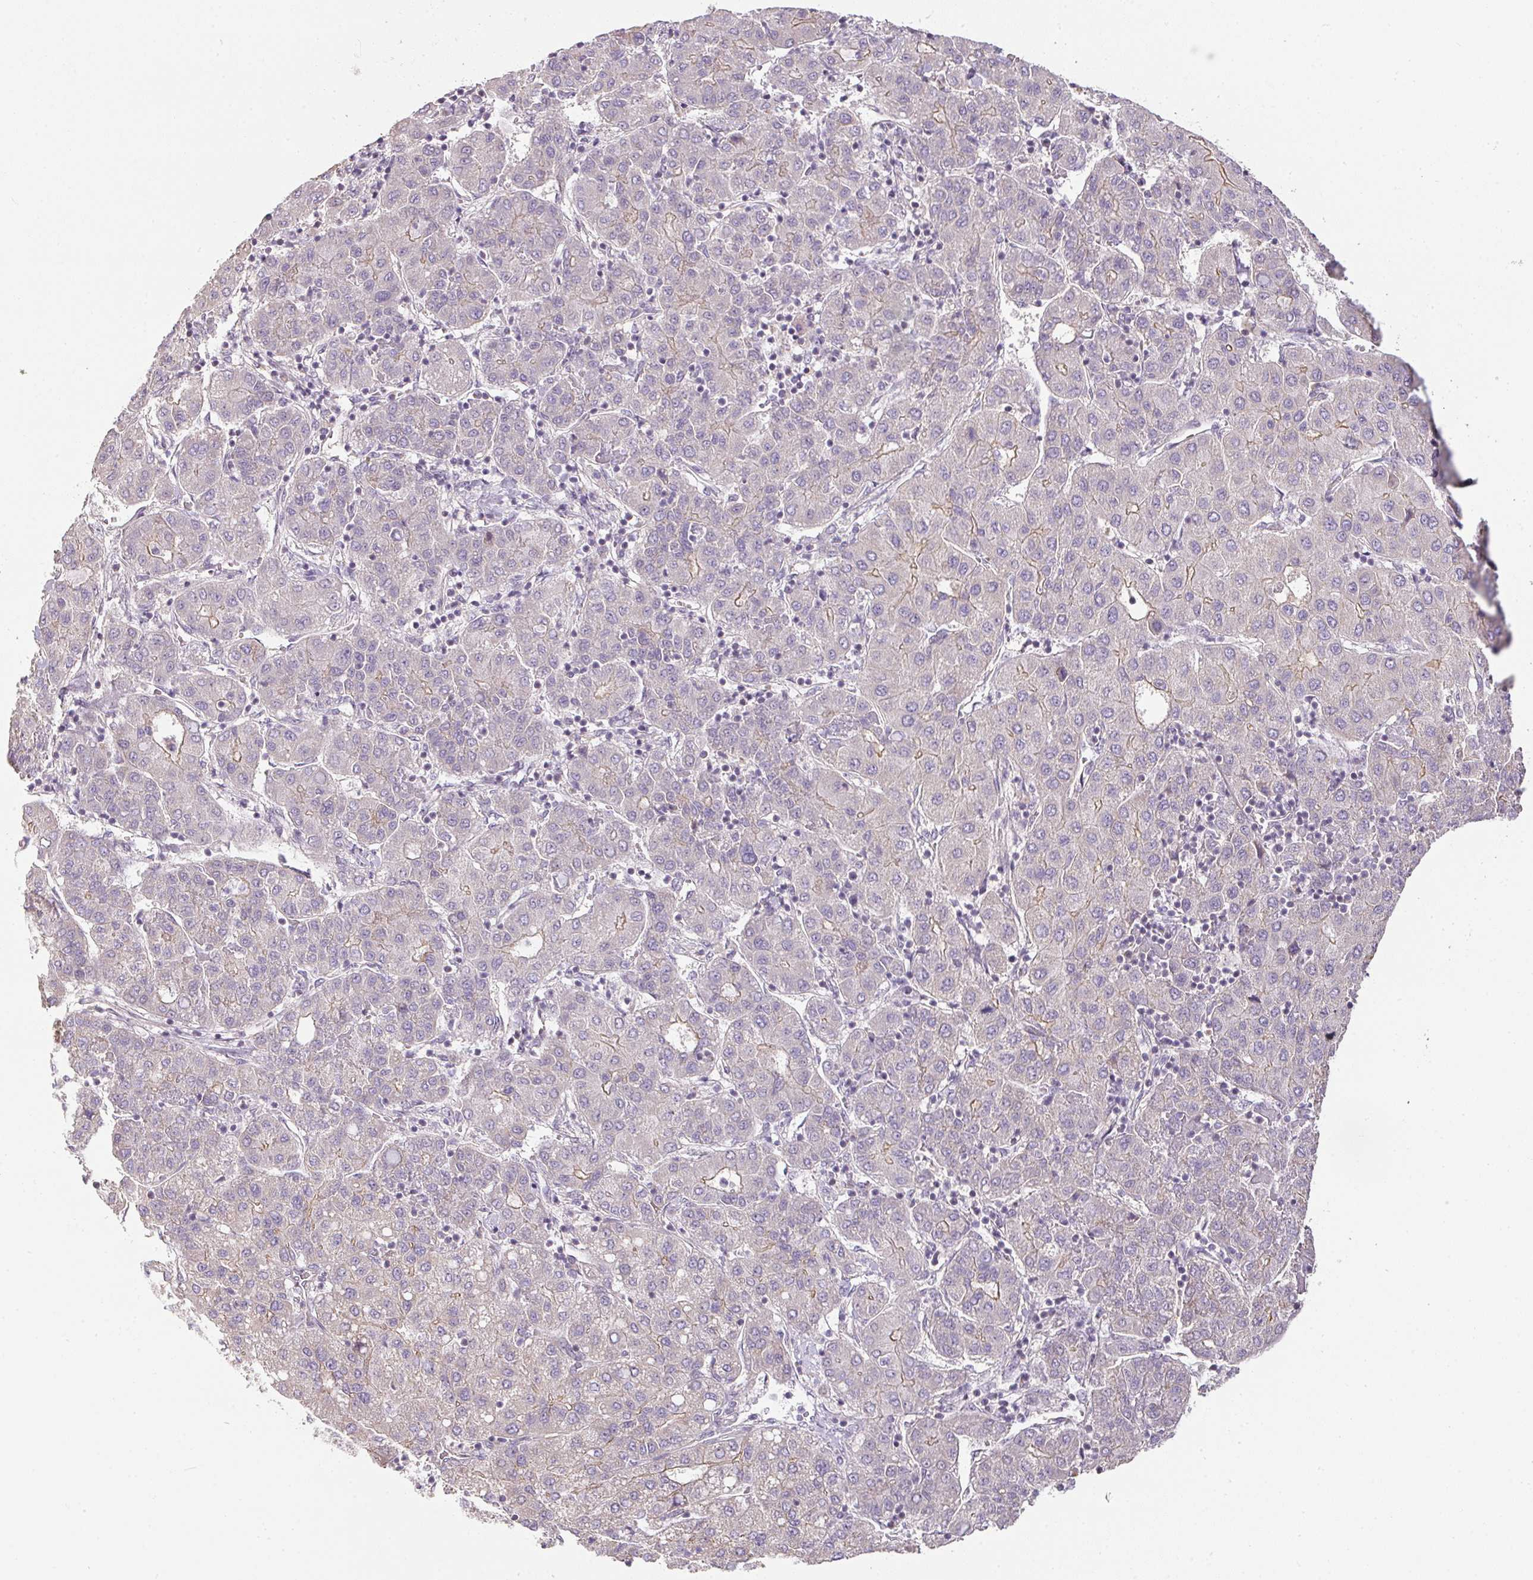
{"staining": {"intensity": "weak", "quantity": "25%-75%", "location": "cytoplasmic/membranous"}, "tissue": "liver cancer", "cell_type": "Tumor cells", "image_type": "cancer", "snomed": [{"axis": "morphology", "description": "Carcinoma, Hepatocellular, NOS"}, {"axis": "topography", "description": "Liver"}], "caption": "A brown stain highlights weak cytoplasmic/membranous positivity of a protein in human liver cancer (hepatocellular carcinoma) tumor cells.", "gene": "MYOM2", "patient": {"sex": "male", "age": 65}}